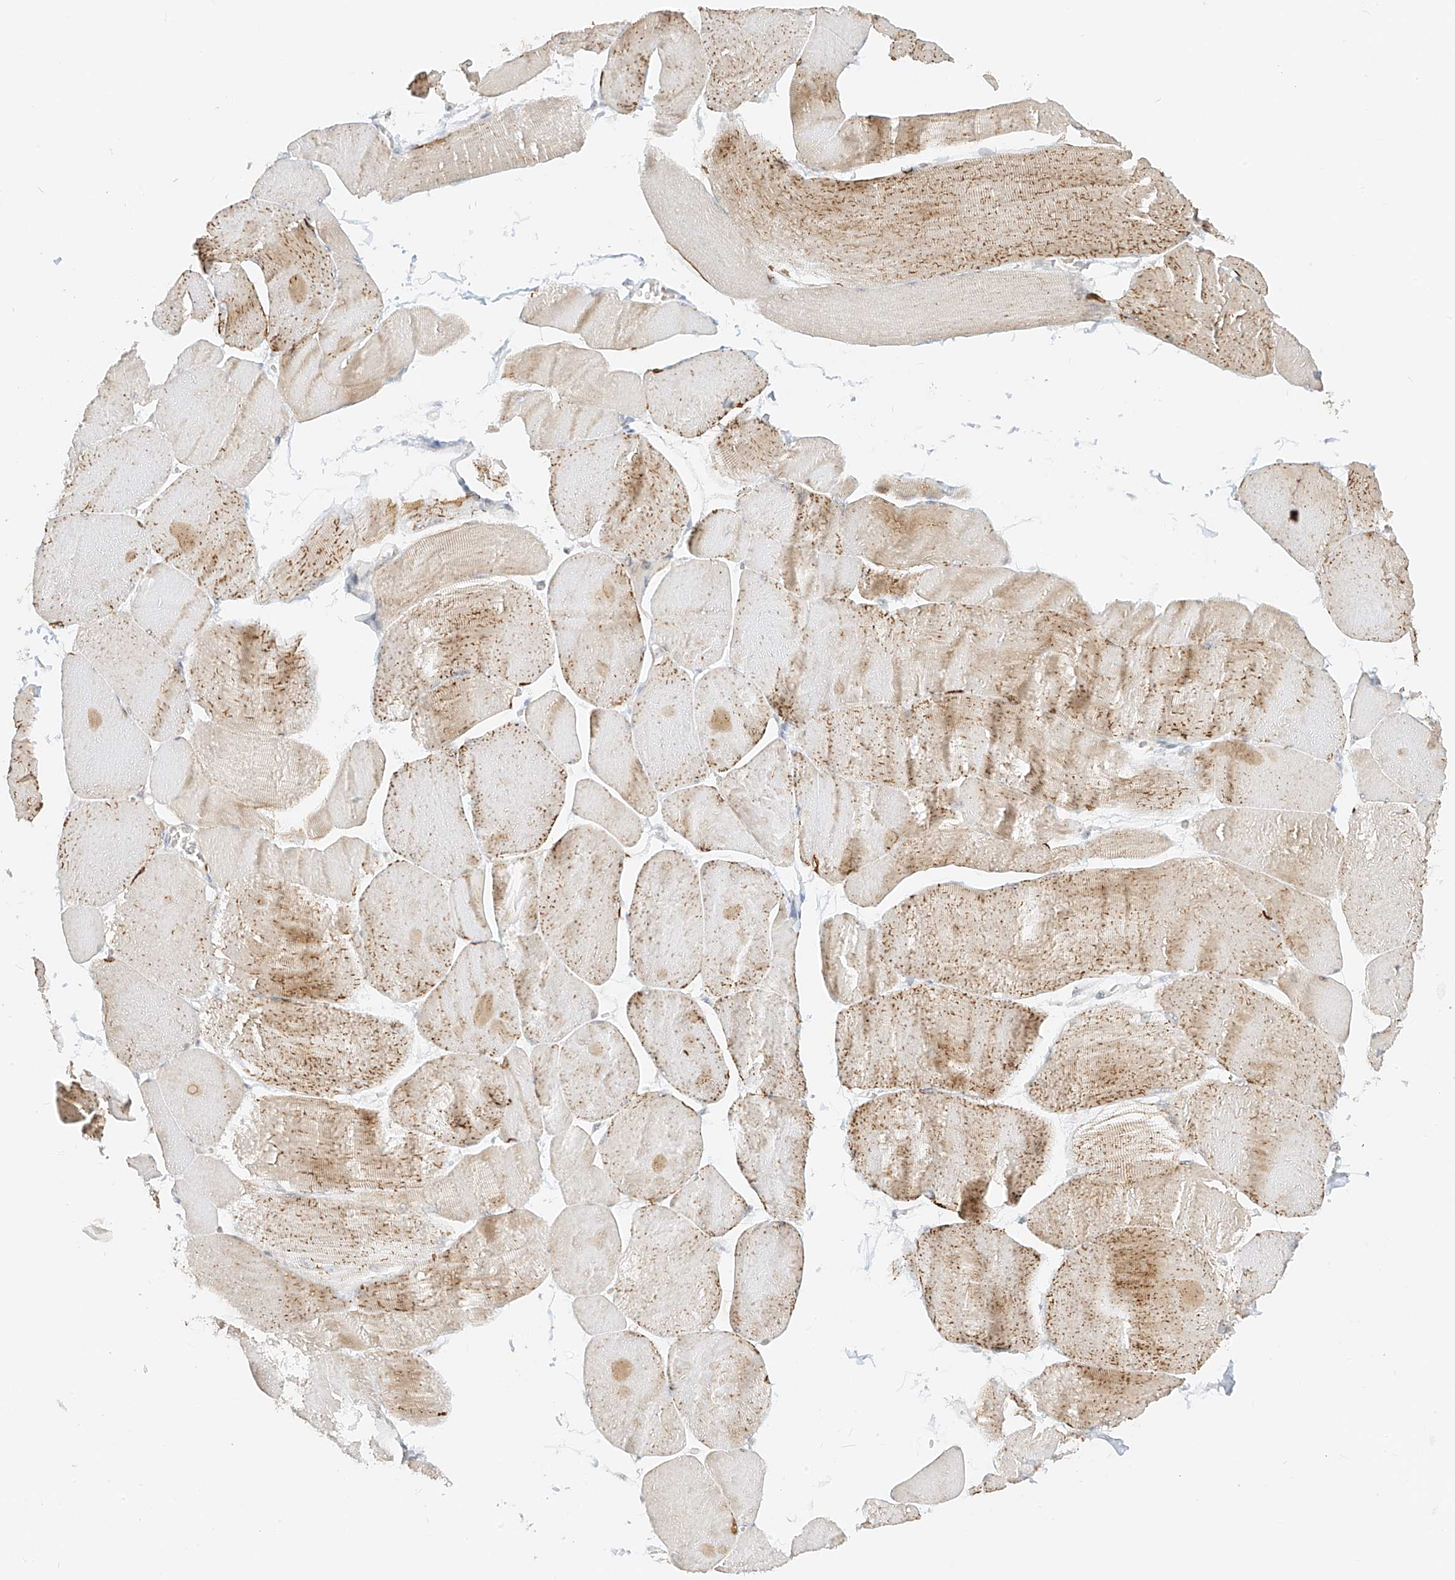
{"staining": {"intensity": "moderate", "quantity": "25%-75%", "location": "cytoplasmic/membranous"}, "tissue": "skeletal muscle", "cell_type": "Myocytes", "image_type": "normal", "snomed": [{"axis": "morphology", "description": "Normal tissue, NOS"}, {"axis": "morphology", "description": "Basal cell carcinoma"}, {"axis": "topography", "description": "Skeletal muscle"}], "caption": "Protein expression analysis of unremarkable human skeletal muscle reveals moderate cytoplasmic/membranous staining in approximately 25%-75% of myocytes.", "gene": "LIPT1", "patient": {"sex": "female", "age": 64}}